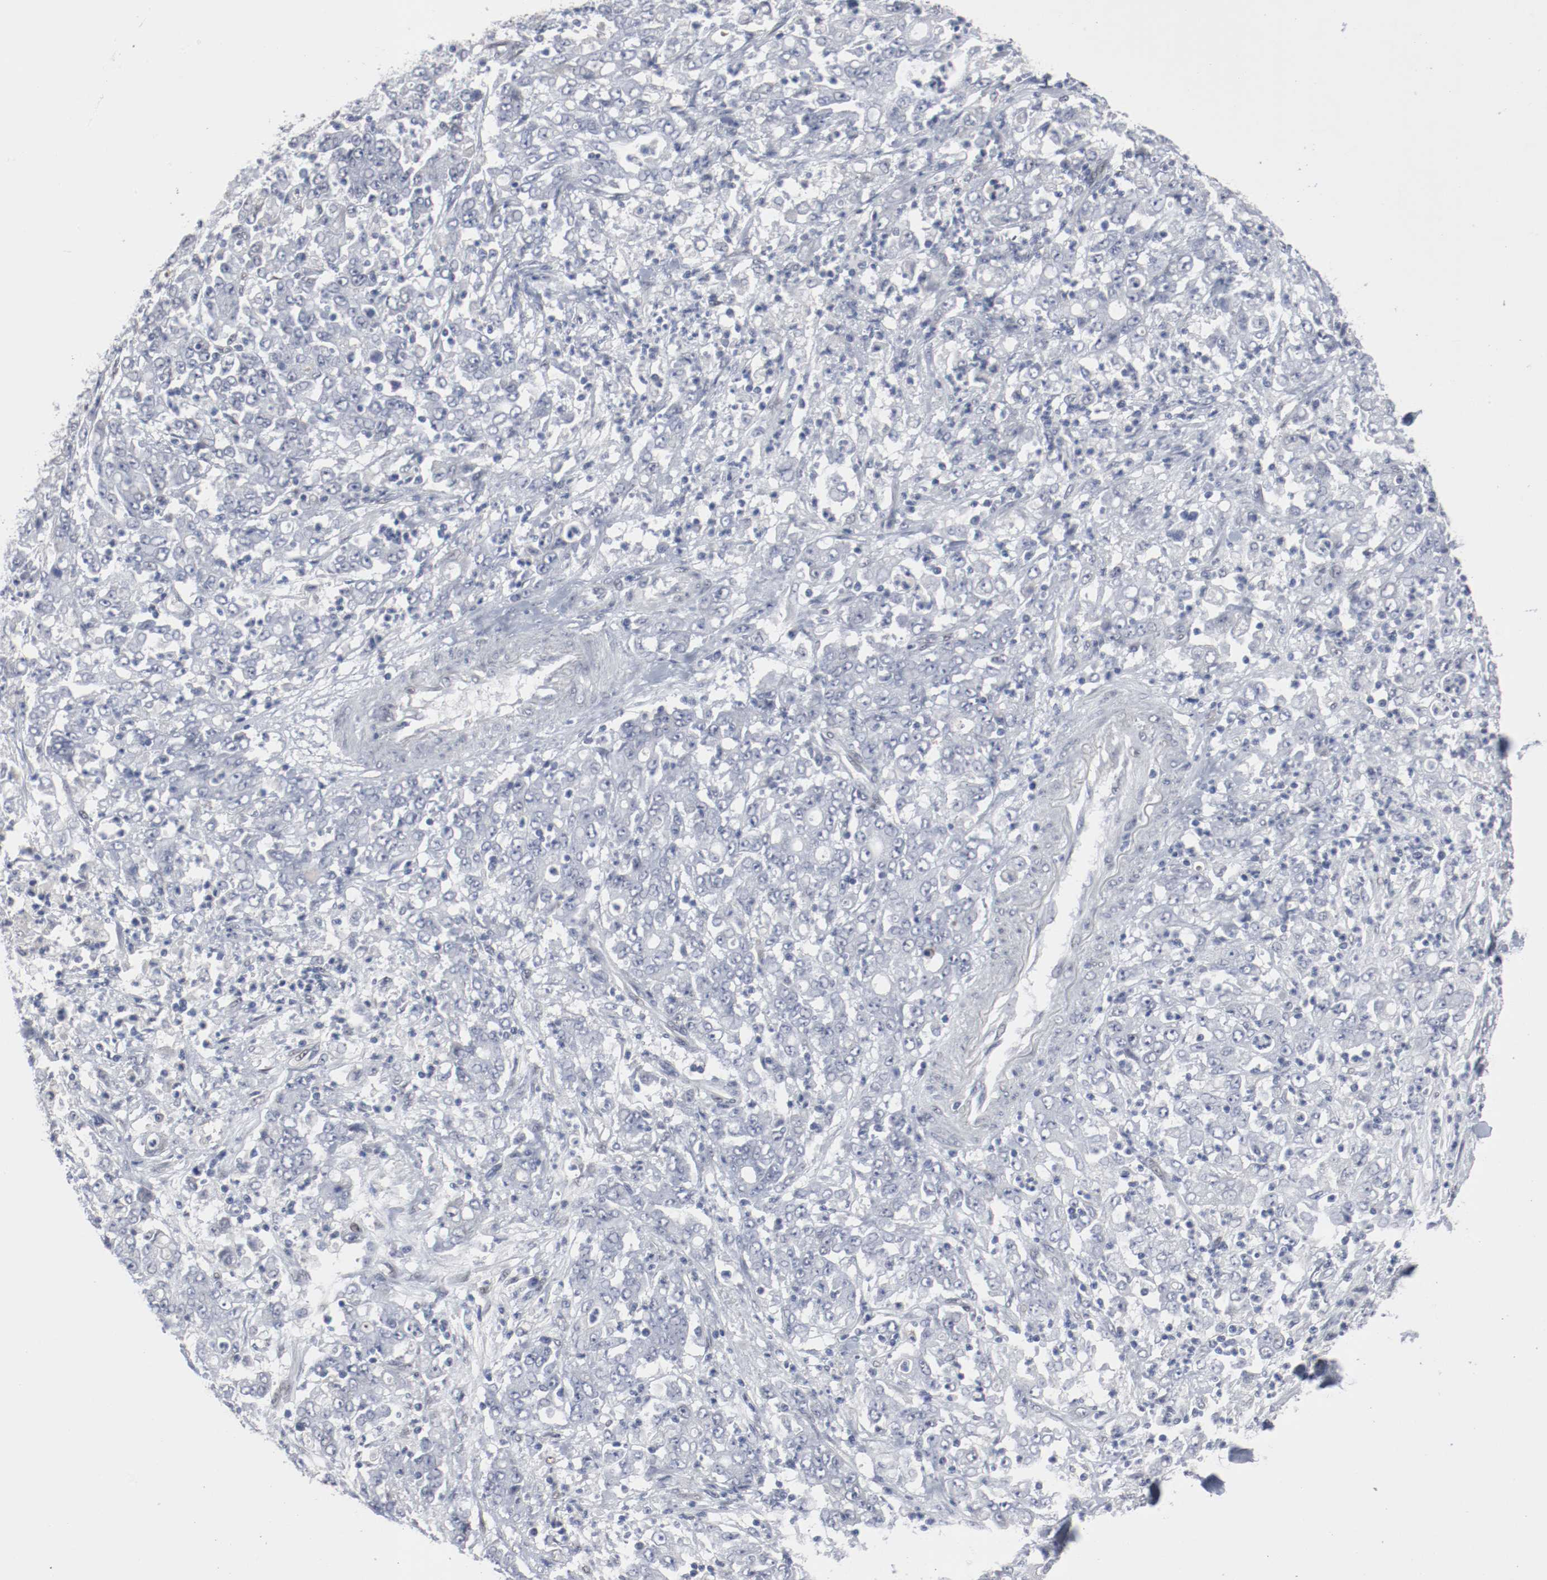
{"staining": {"intensity": "negative", "quantity": "none", "location": "none"}, "tissue": "stomach cancer", "cell_type": "Tumor cells", "image_type": "cancer", "snomed": [{"axis": "morphology", "description": "Adenocarcinoma, NOS"}, {"axis": "topography", "description": "Stomach, lower"}], "caption": "Tumor cells show no significant expression in stomach cancer (adenocarcinoma). (Stains: DAB (3,3'-diaminobenzidine) immunohistochemistry with hematoxylin counter stain, Microscopy: brightfield microscopy at high magnification).", "gene": "ATF7", "patient": {"sex": "female", "age": 71}}